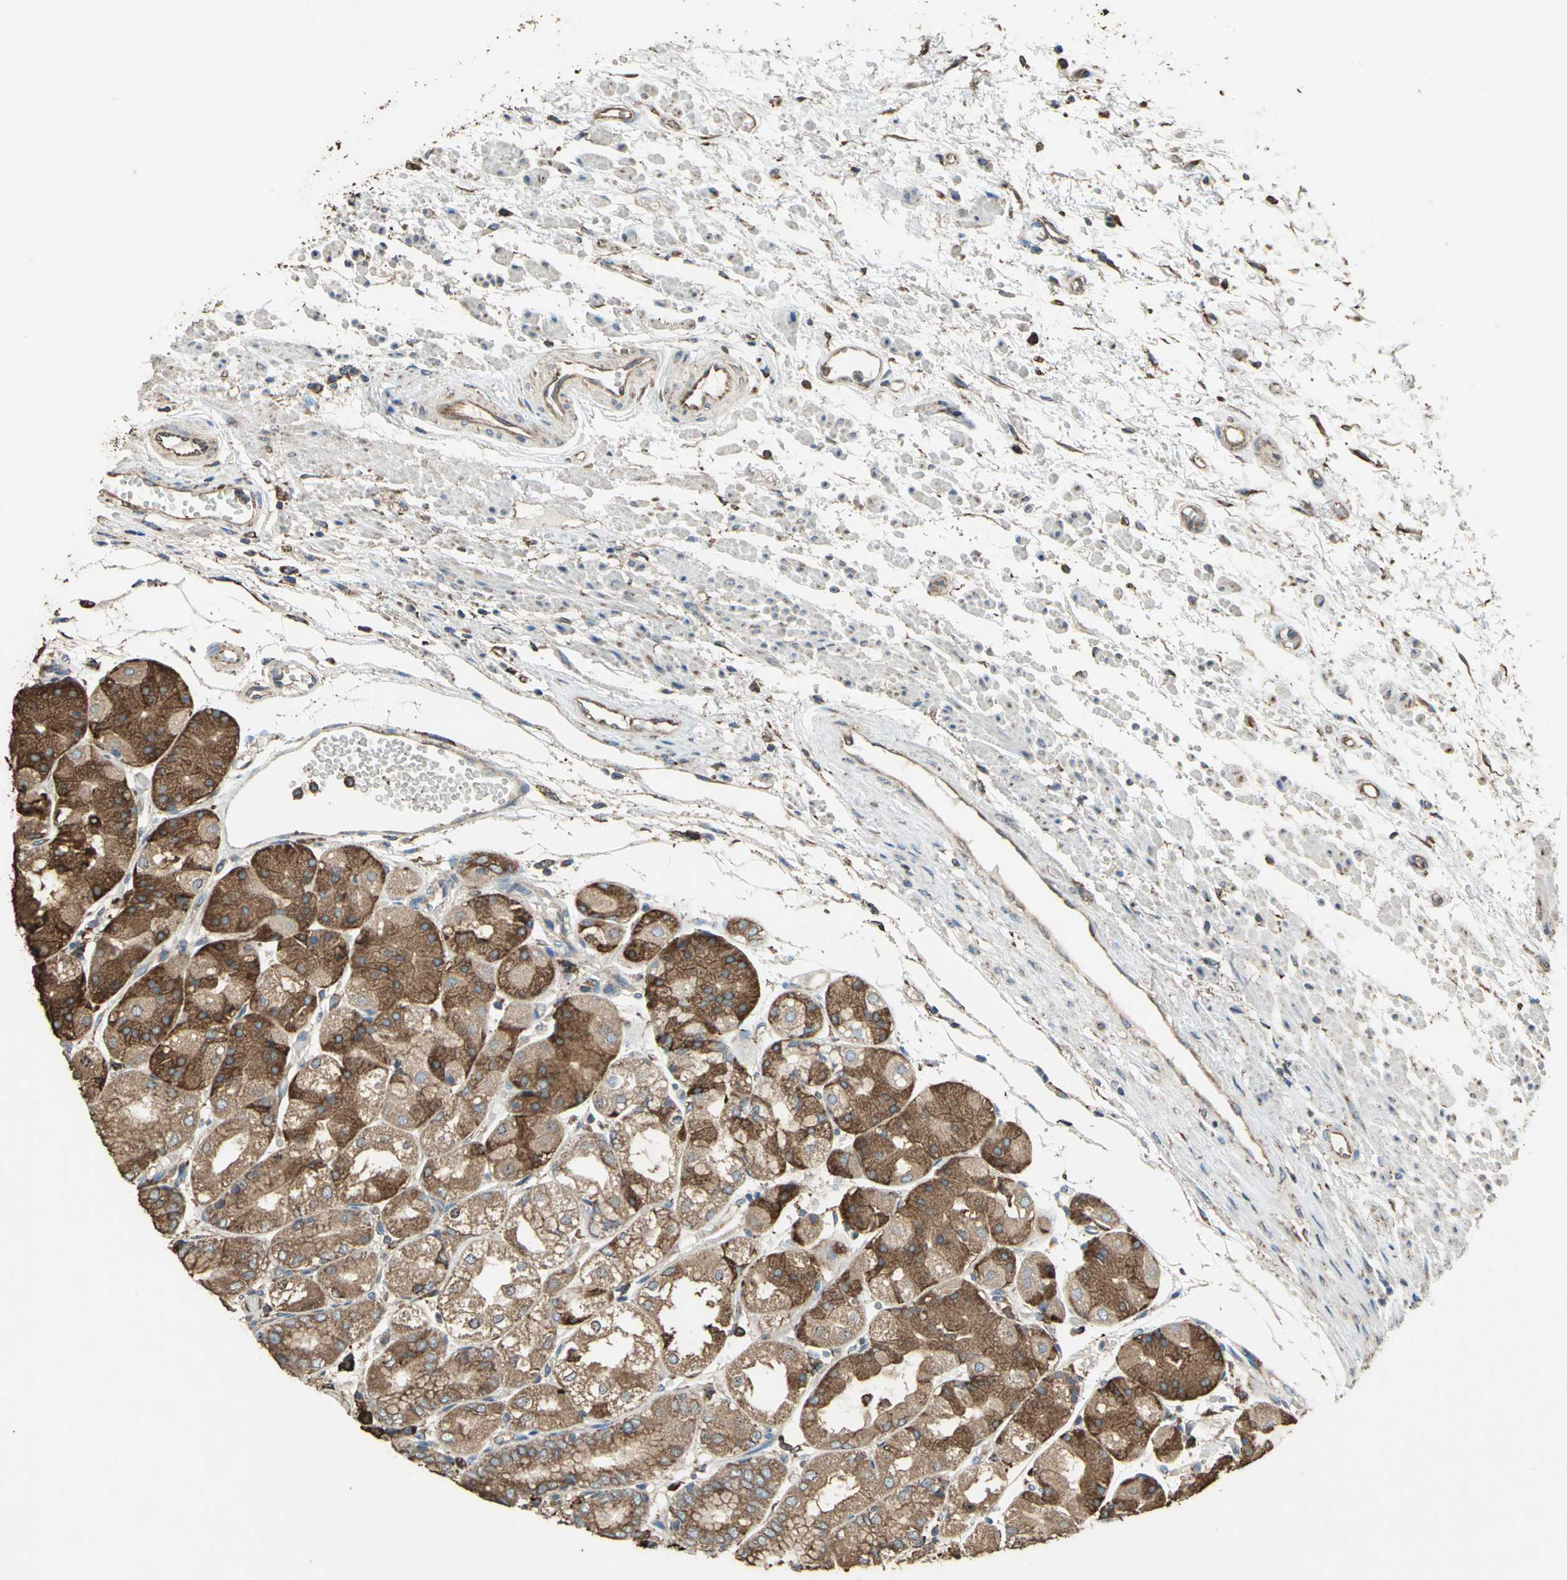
{"staining": {"intensity": "strong", "quantity": ">75%", "location": "cytoplasmic/membranous"}, "tissue": "stomach", "cell_type": "Glandular cells", "image_type": "normal", "snomed": [{"axis": "morphology", "description": "Normal tissue, NOS"}, {"axis": "topography", "description": "Stomach, upper"}], "caption": "Stomach stained with a brown dye displays strong cytoplasmic/membranous positive positivity in about >75% of glandular cells.", "gene": "GPANK1", "patient": {"sex": "male", "age": 72}}